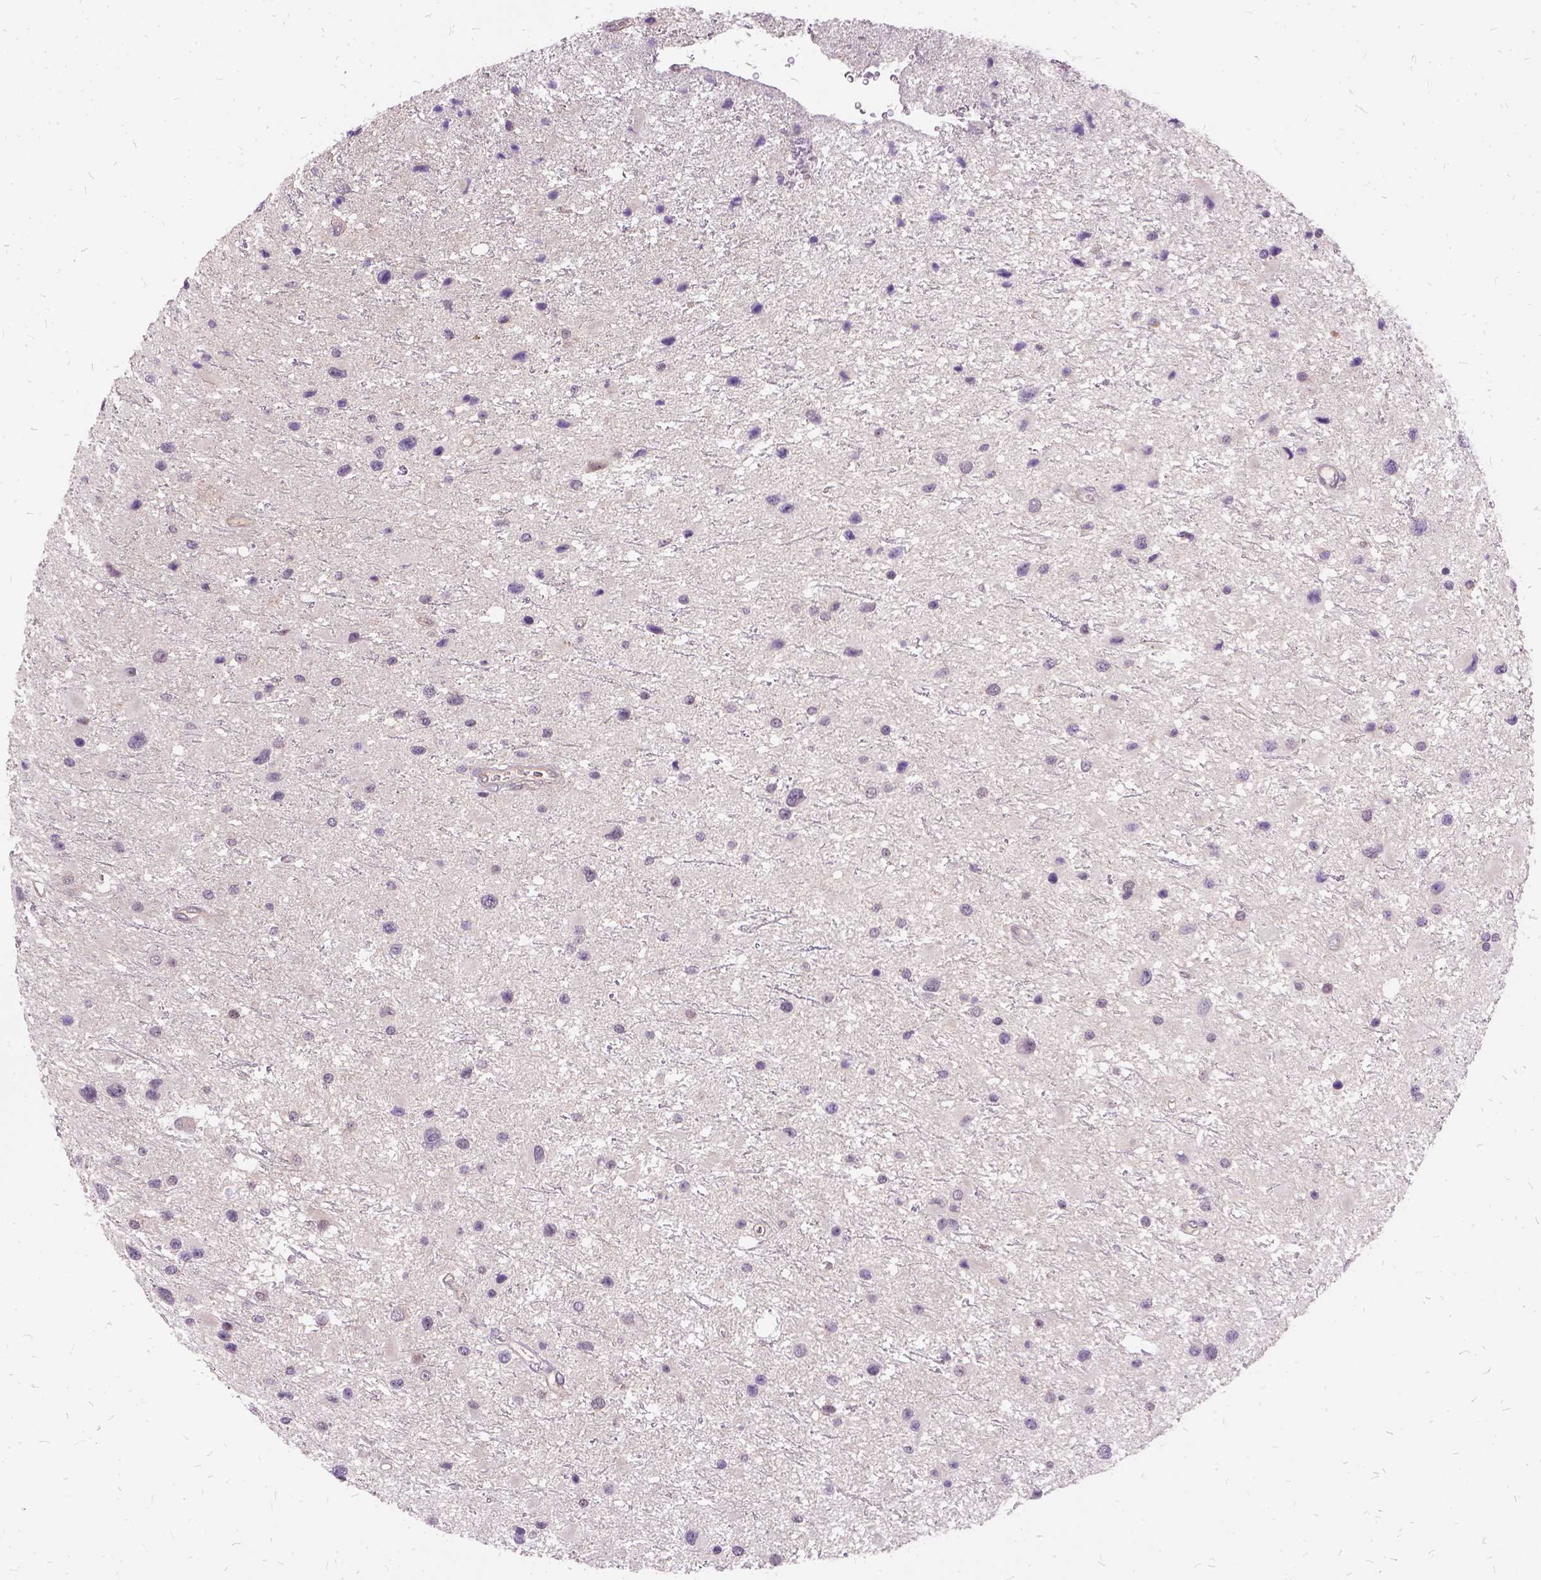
{"staining": {"intensity": "negative", "quantity": "none", "location": "none"}, "tissue": "glioma", "cell_type": "Tumor cells", "image_type": "cancer", "snomed": [{"axis": "morphology", "description": "Glioma, malignant, Low grade"}, {"axis": "topography", "description": "Brain"}], "caption": "Immunohistochemistry (IHC) of human malignant glioma (low-grade) displays no expression in tumor cells.", "gene": "ILRUN", "patient": {"sex": "female", "age": 32}}